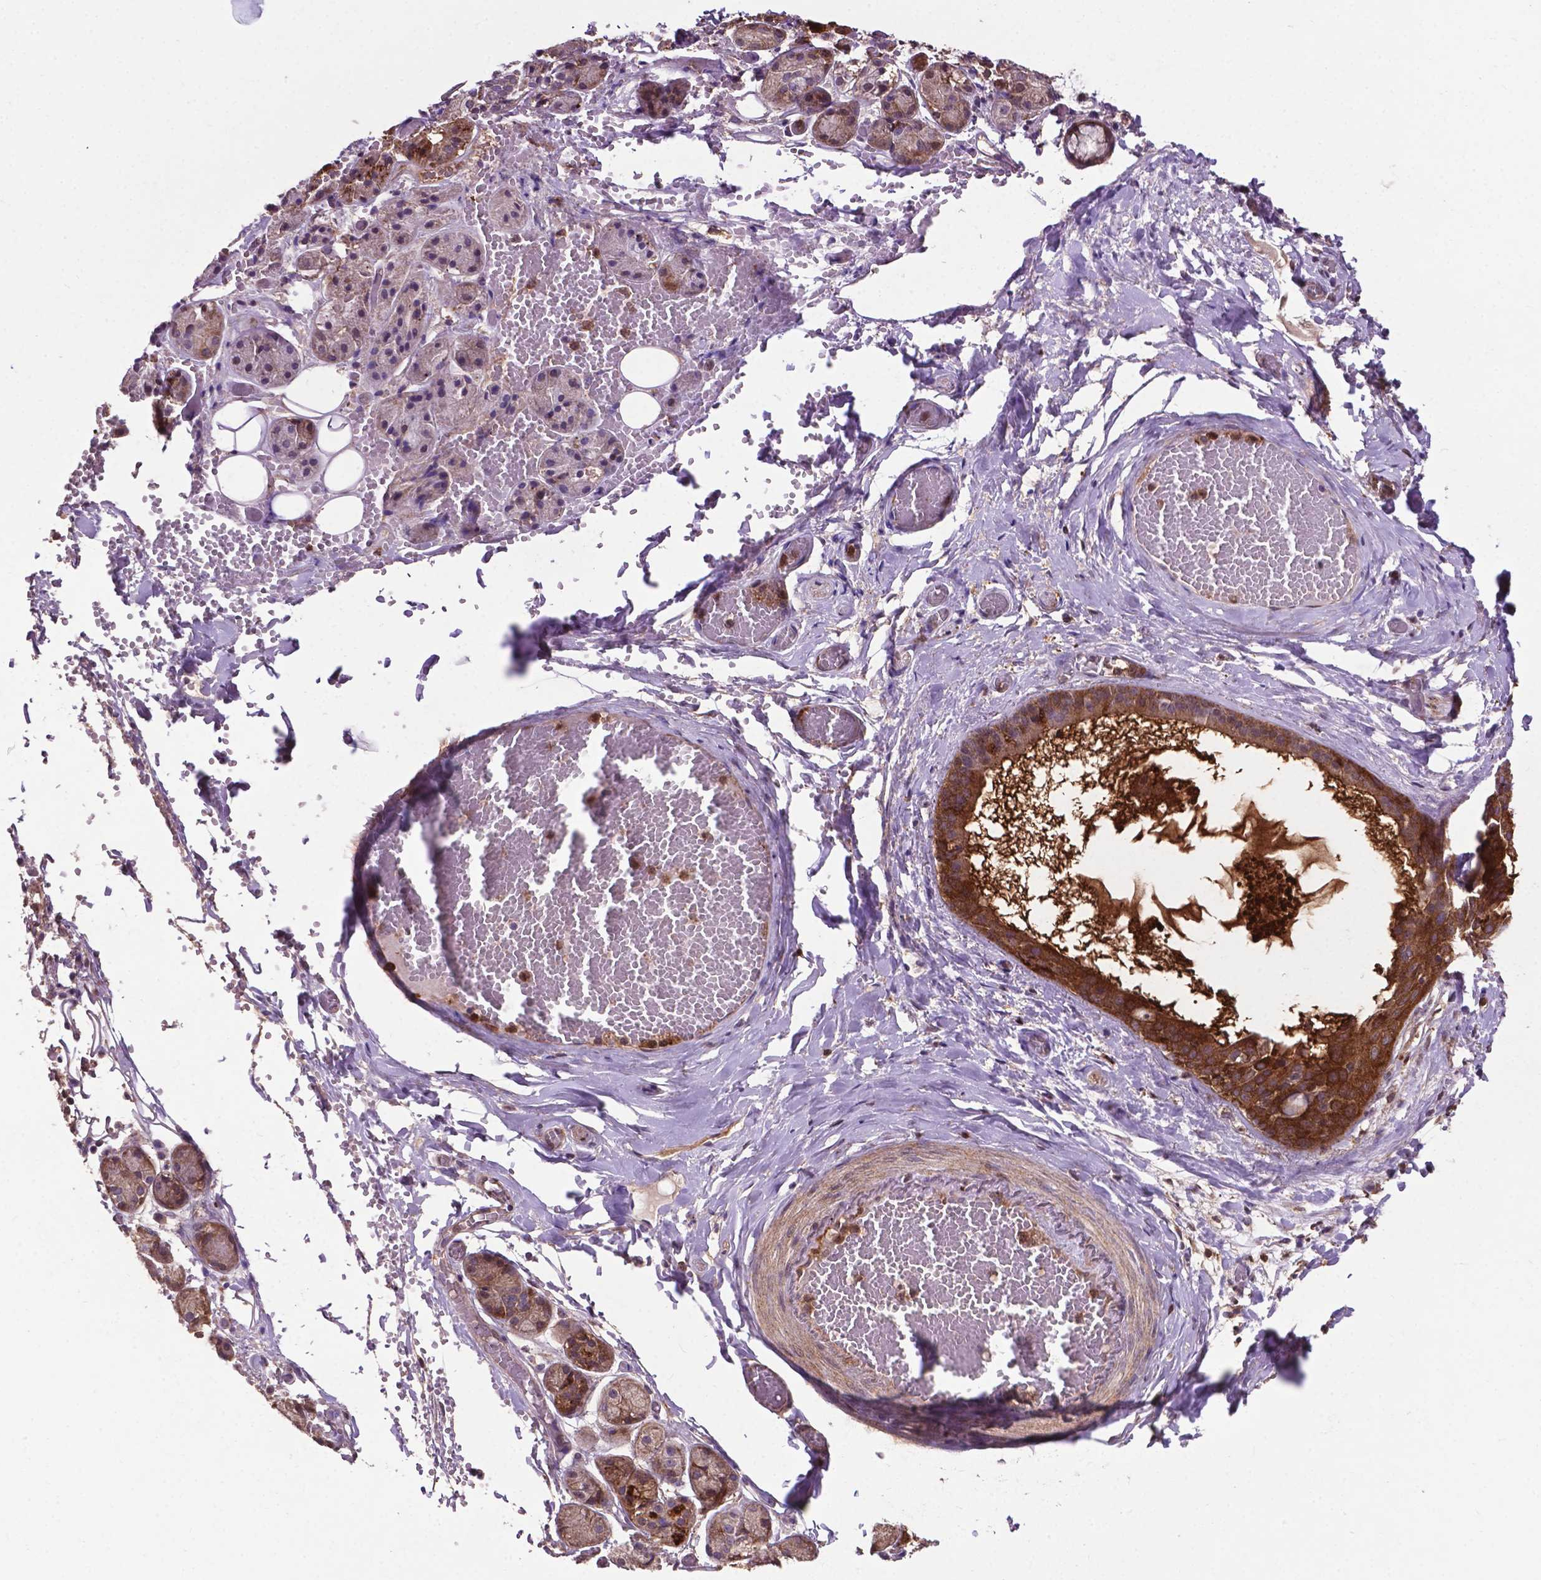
{"staining": {"intensity": "strong", "quantity": "<25%", "location": "cytoplasmic/membranous"}, "tissue": "salivary gland", "cell_type": "Glandular cells", "image_type": "normal", "snomed": [{"axis": "morphology", "description": "Normal tissue, NOS"}, {"axis": "topography", "description": "Salivary gland"}, {"axis": "topography", "description": "Peripheral nerve tissue"}], "caption": "The histopathology image reveals immunohistochemical staining of unremarkable salivary gland. There is strong cytoplasmic/membranous positivity is identified in about <25% of glandular cells.", "gene": "SMAD3", "patient": {"sex": "male", "age": 71}}